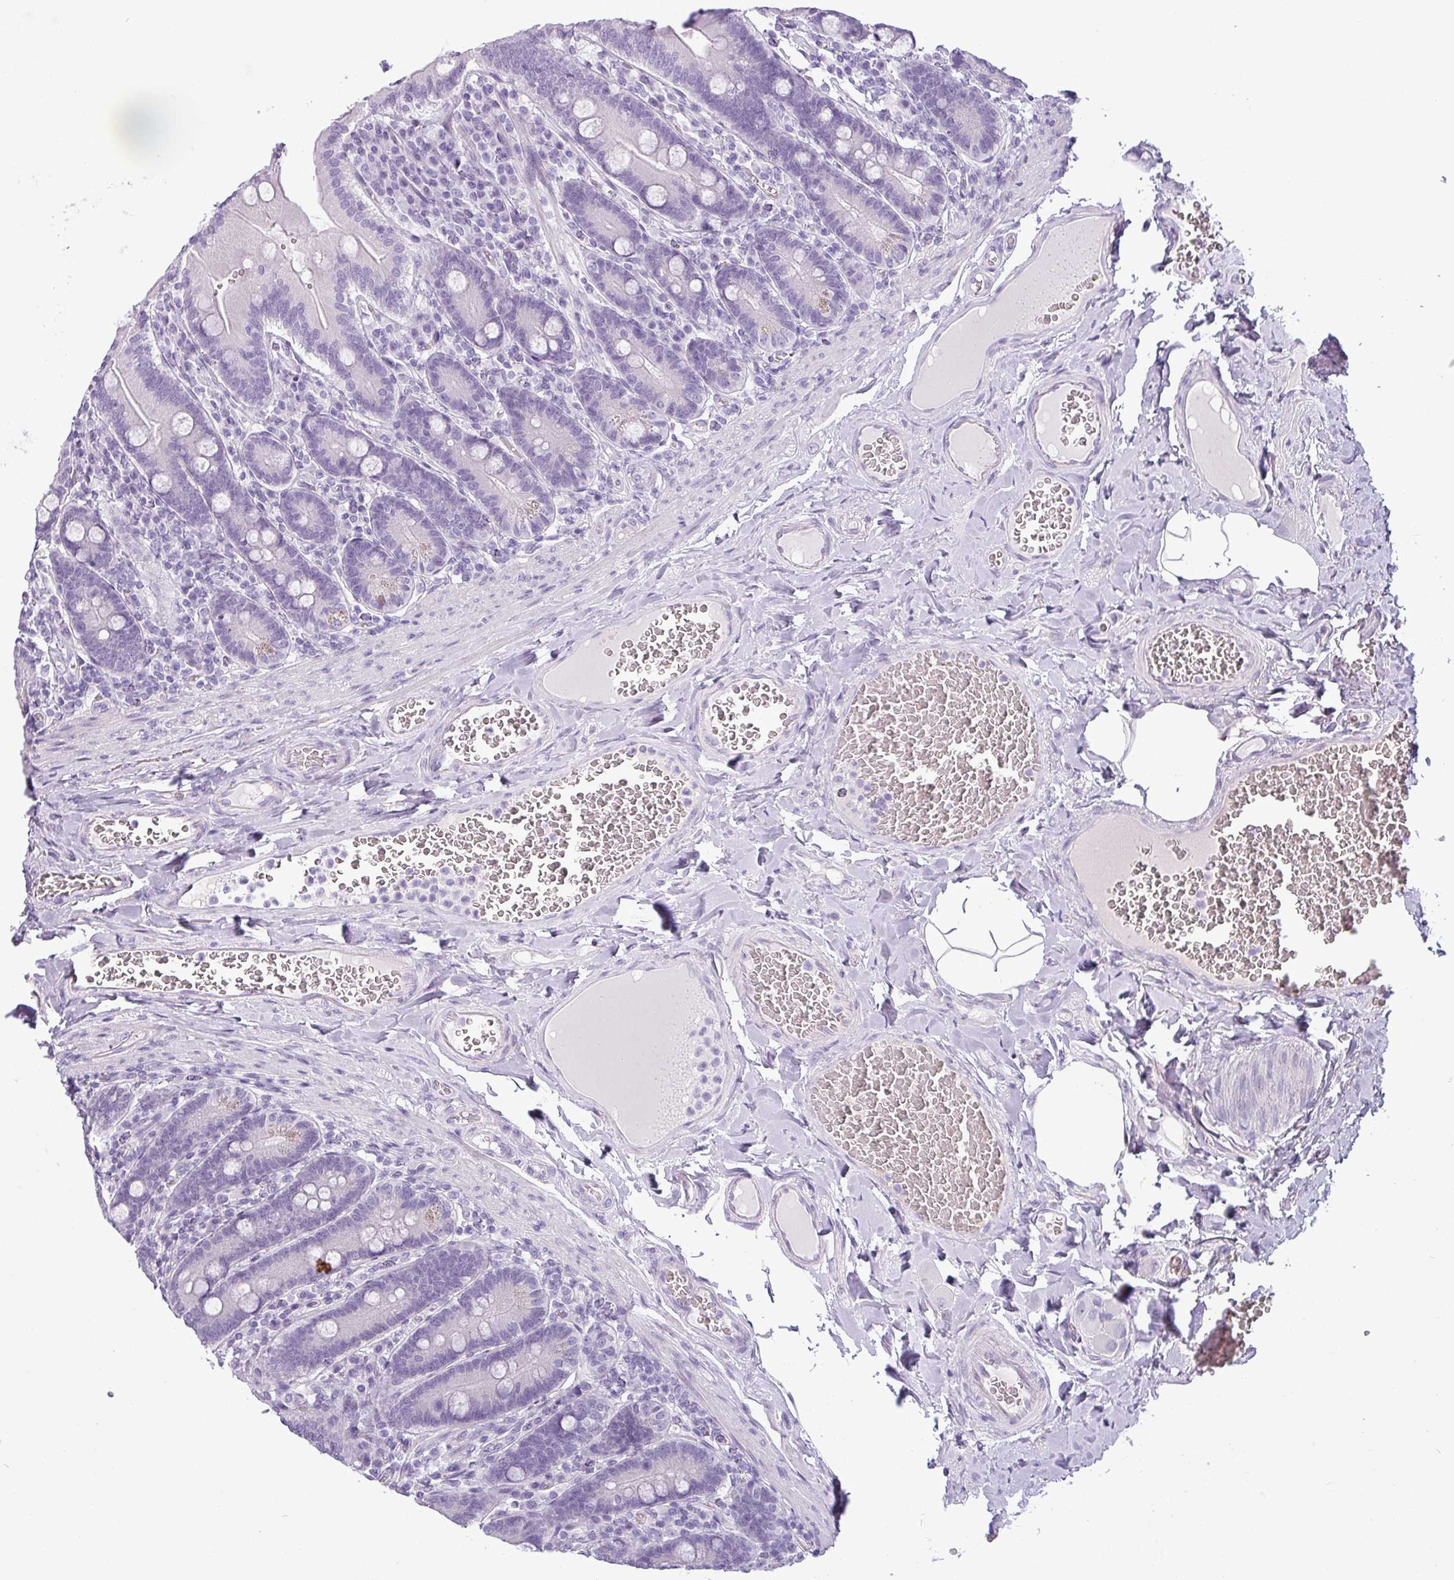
{"staining": {"intensity": "negative", "quantity": "none", "location": "none"}, "tissue": "duodenum", "cell_type": "Glandular cells", "image_type": "normal", "snomed": [{"axis": "morphology", "description": "Normal tissue, NOS"}, {"axis": "topography", "description": "Duodenum"}], "caption": "IHC image of unremarkable human duodenum stained for a protein (brown), which exhibits no expression in glandular cells.", "gene": "CDH16", "patient": {"sex": "female", "age": 62}}